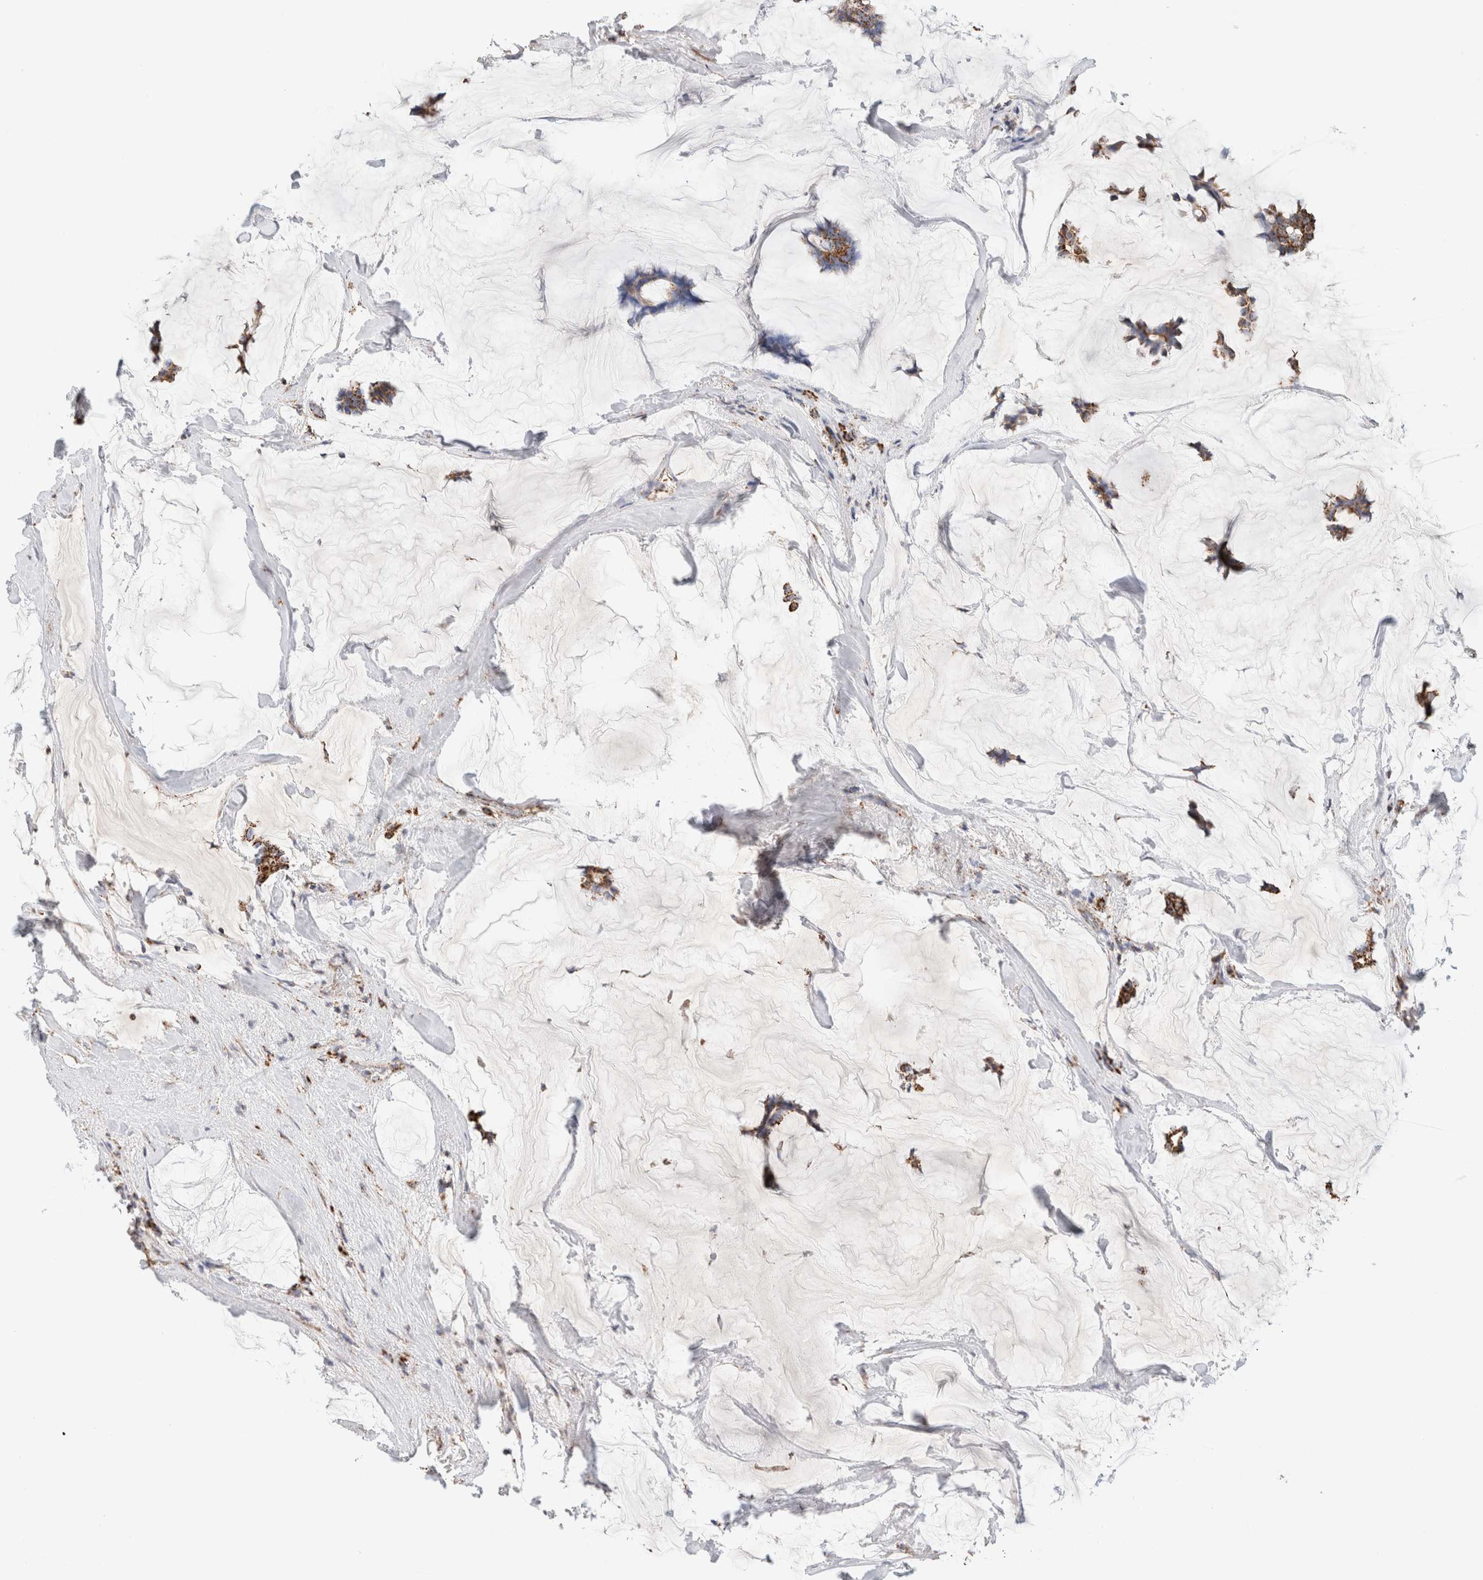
{"staining": {"intensity": "moderate", "quantity": ">75%", "location": "cytoplasmic/membranous"}, "tissue": "breast cancer", "cell_type": "Tumor cells", "image_type": "cancer", "snomed": [{"axis": "morphology", "description": "Duct carcinoma"}, {"axis": "topography", "description": "Breast"}], "caption": "Immunohistochemistry histopathology image of neoplastic tissue: human intraductal carcinoma (breast) stained using immunohistochemistry demonstrates medium levels of moderate protein expression localized specifically in the cytoplasmic/membranous of tumor cells, appearing as a cytoplasmic/membranous brown color.", "gene": "C1QBP", "patient": {"sex": "female", "age": 93}}